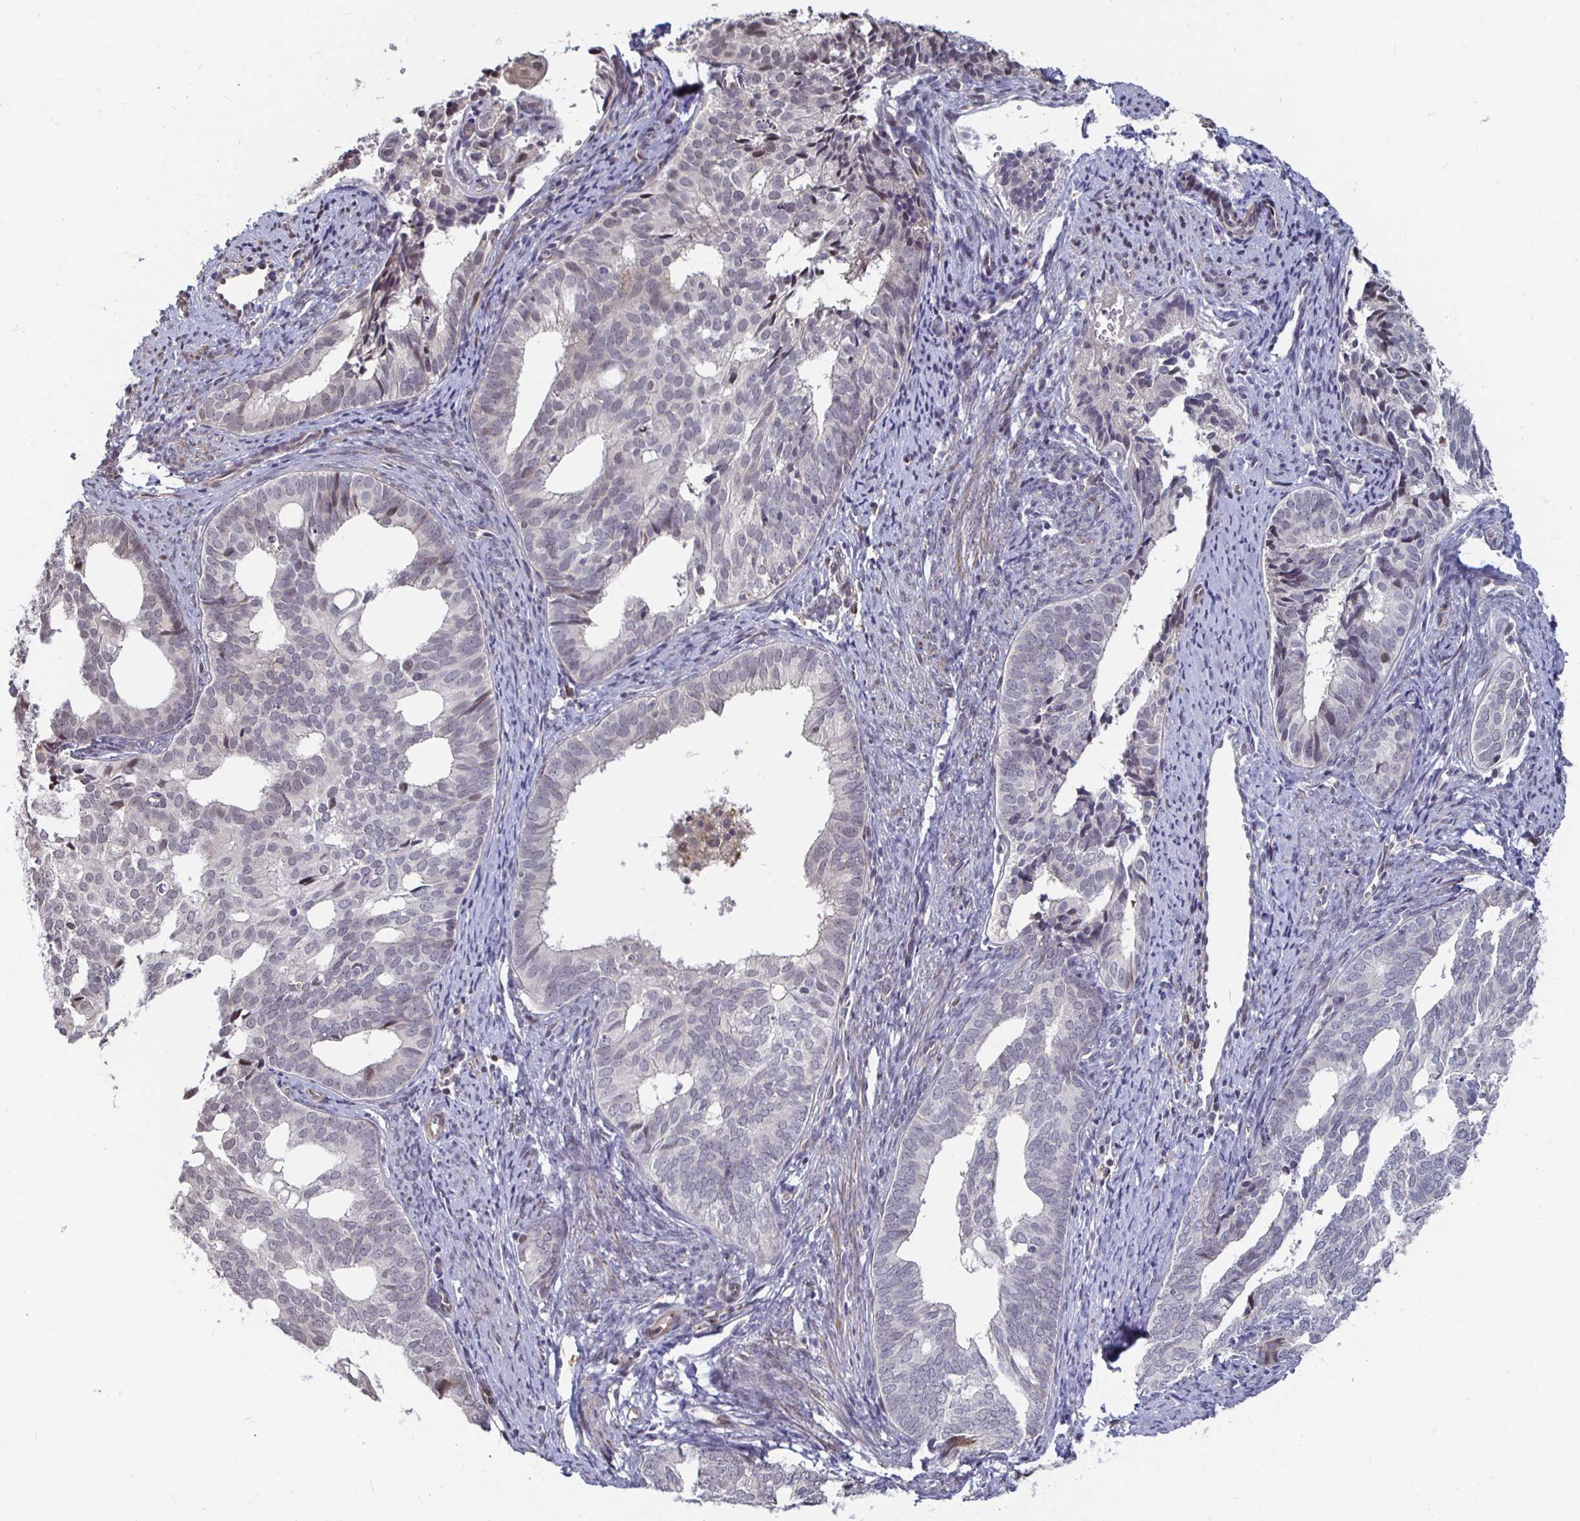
{"staining": {"intensity": "negative", "quantity": "none", "location": "none"}, "tissue": "endometrial cancer", "cell_type": "Tumor cells", "image_type": "cancer", "snomed": [{"axis": "morphology", "description": "Adenocarcinoma, NOS"}, {"axis": "topography", "description": "Endometrium"}], "caption": "Immunohistochemistry image of endometrial cancer (adenocarcinoma) stained for a protein (brown), which shows no expression in tumor cells. (DAB (3,3'-diaminobenzidine) IHC with hematoxylin counter stain).", "gene": "CAPN11", "patient": {"sex": "female", "age": 75}}